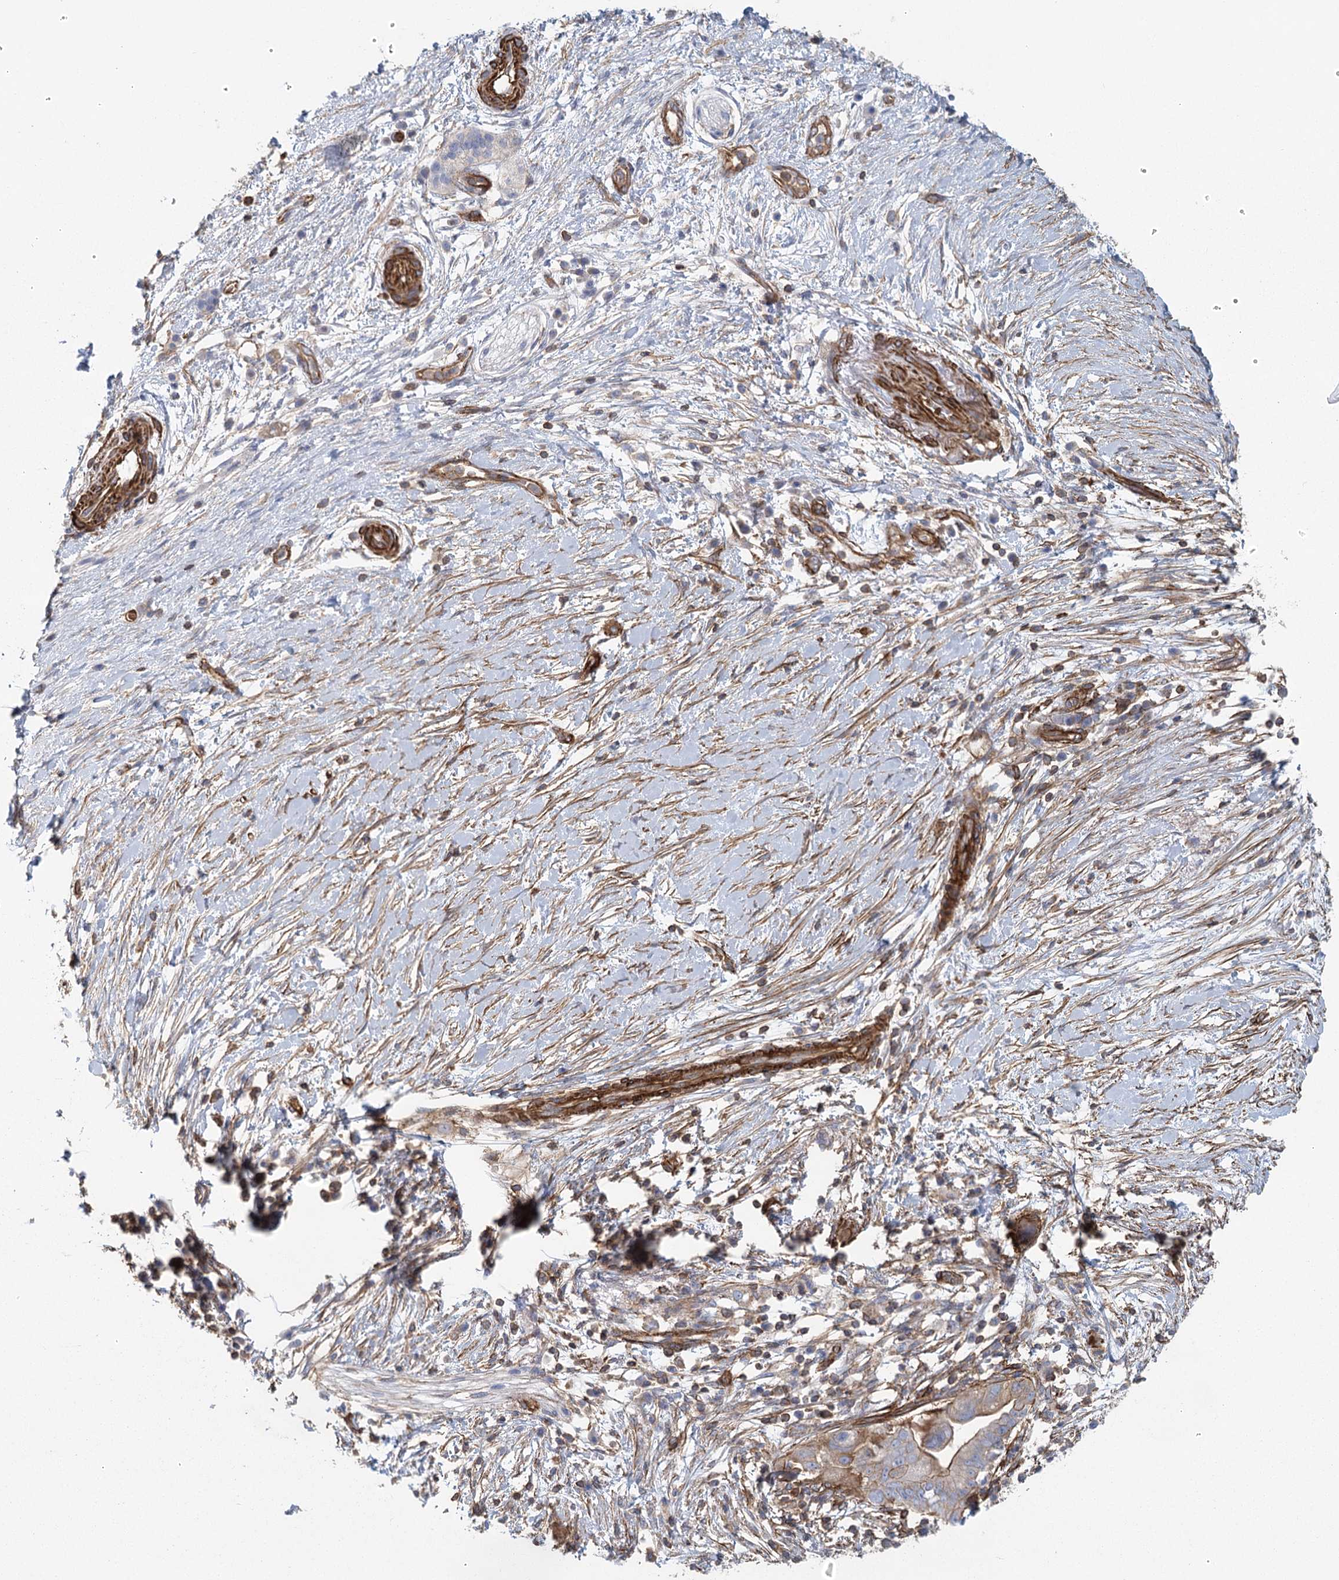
{"staining": {"intensity": "moderate", "quantity": ">75%", "location": "cytoplasmic/membranous"}, "tissue": "pancreatic cancer", "cell_type": "Tumor cells", "image_type": "cancer", "snomed": [{"axis": "morphology", "description": "Adenocarcinoma, NOS"}, {"axis": "topography", "description": "Pancreas"}], "caption": "Pancreatic cancer (adenocarcinoma) stained with a brown dye reveals moderate cytoplasmic/membranous positive staining in approximately >75% of tumor cells.", "gene": "IFT46", "patient": {"sex": "male", "age": 68}}